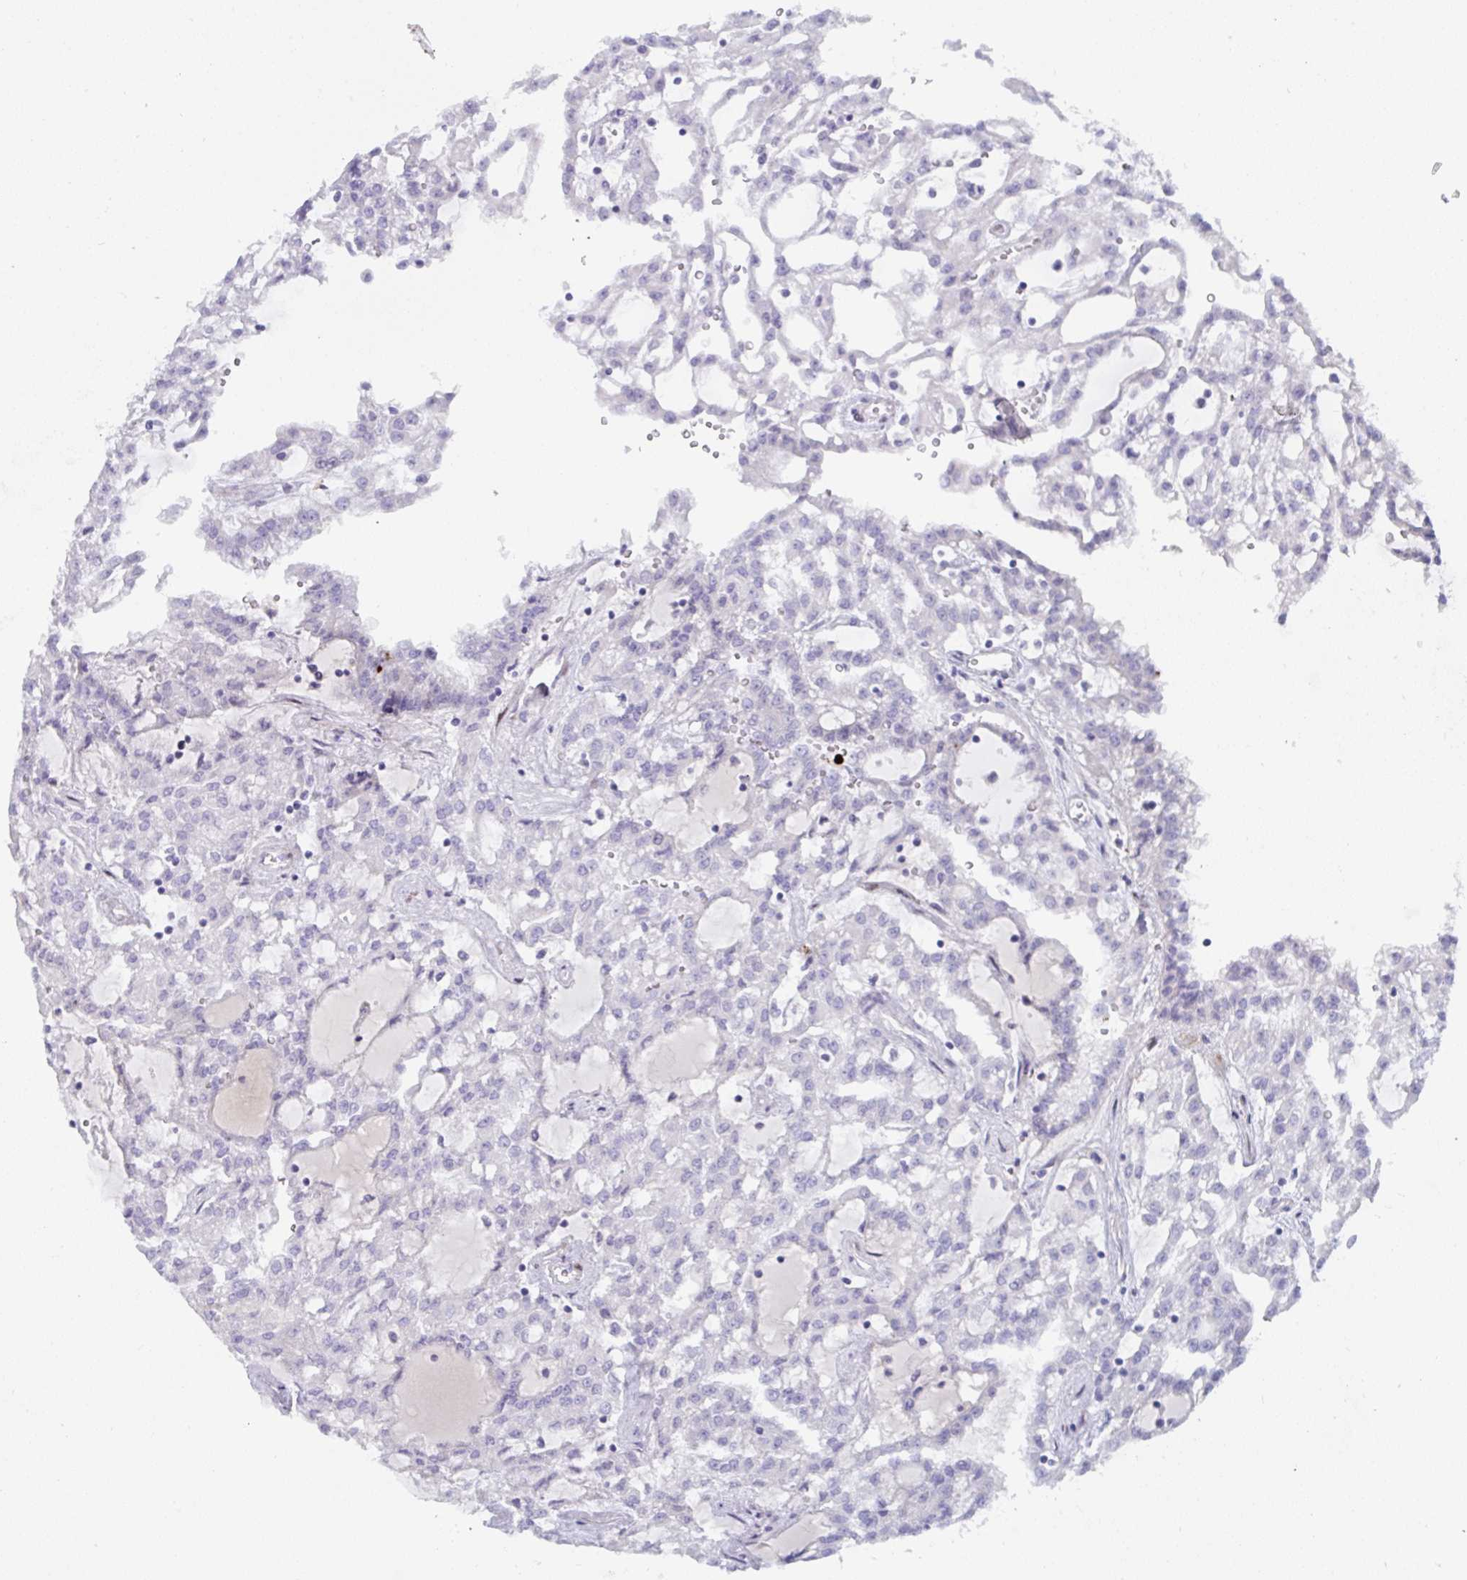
{"staining": {"intensity": "negative", "quantity": "none", "location": "none"}, "tissue": "renal cancer", "cell_type": "Tumor cells", "image_type": "cancer", "snomed": [{"axis": "morphology", "description": "Adenocarcinoma, NOS"}, {"axis": "topography", "description": "Kidney"}], "caption": "An immunohistochemistry (IHC) histopathology image of renal cancer (adenocarcinoma) is shown. There is no staining in tumor cells of renal cancer (adenocarcinoma).", "gene": "ZNF713", "patient": {"sex": "male", "age": 63}}